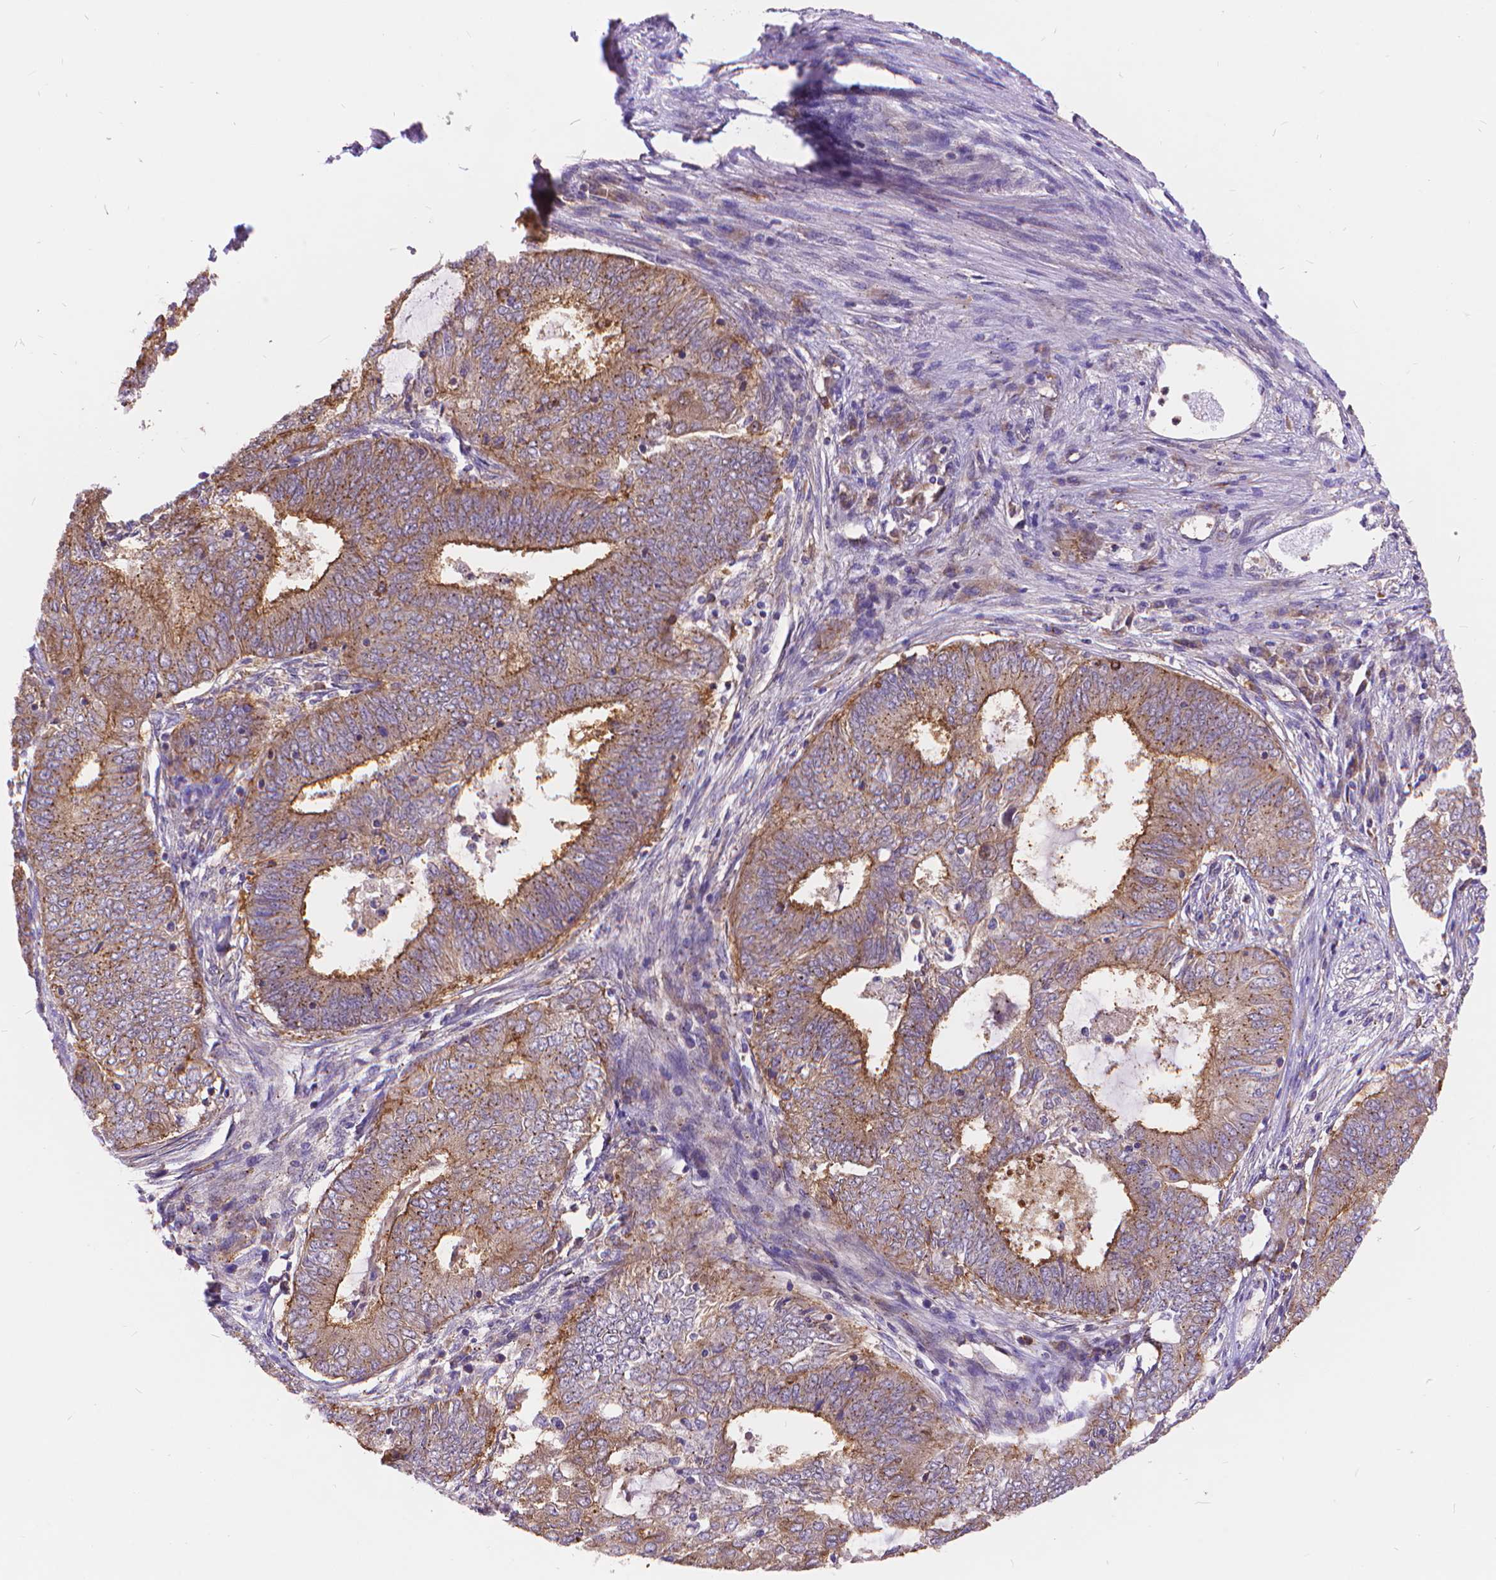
{"staining": {"intensity": "strong", "quantity": "<25%", "location": "cytoplasmic/membranous"}, "tissue": "endometrial cancer", "cell_type": "Tumor cells", "image_type": "cancer", "snomed": [{"axis": "morphology", "description": "Adenocarcinoma, NOS"}, {"axis": "topography", "description": "Endometrium"}], "caption": "Immunohistochemical staining of human endometrial cancer (adenocarcinoma) demonstrates medium levels of strong cytoplasmic/membranous protein expression in approximately <25% of tumor cells.", "gene": "ARAP1", "patient": {"sex": "female", "age": 62}}